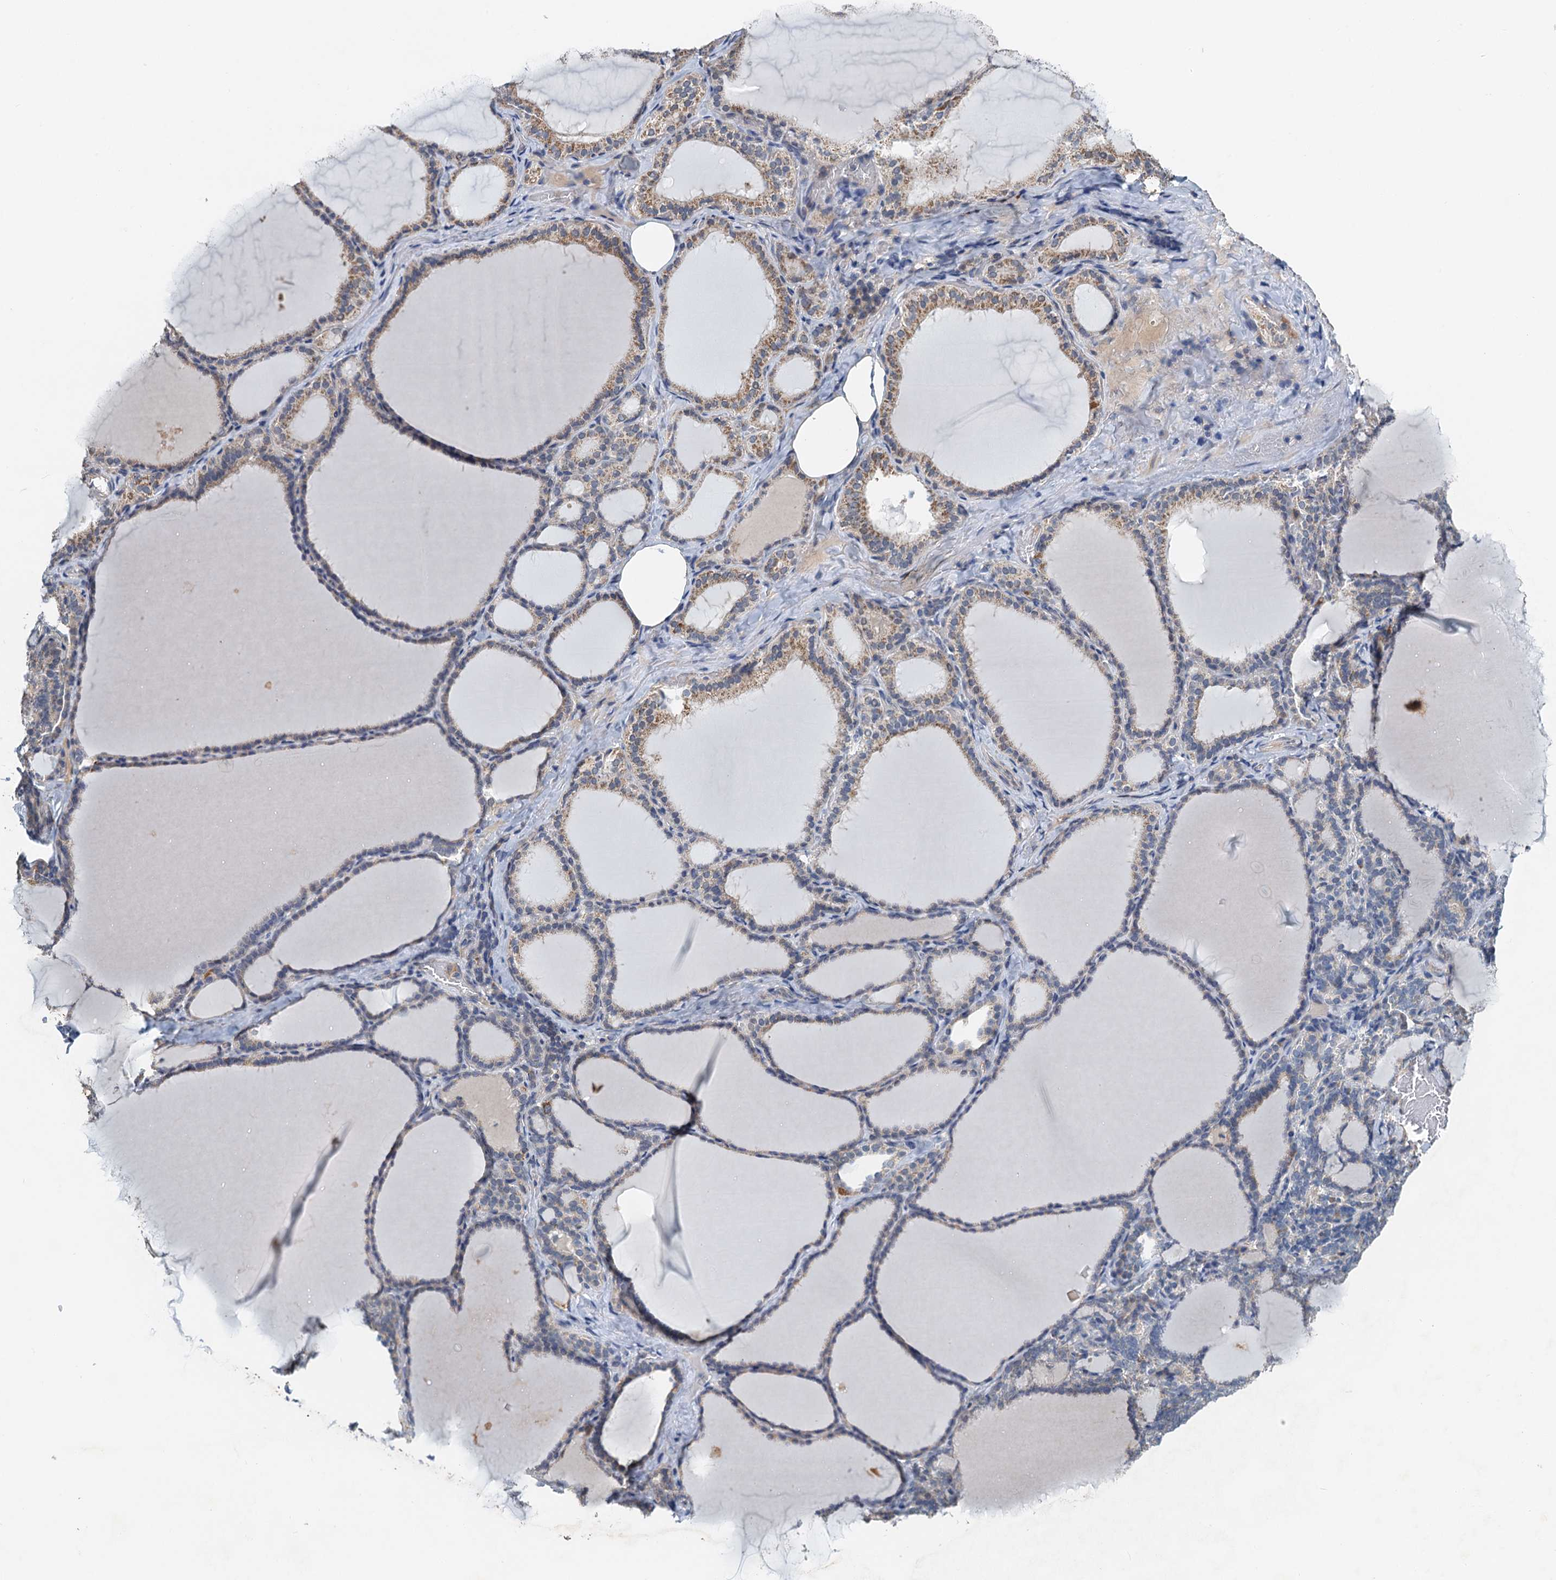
{"staining": {"intensity": "weak", "quantity": "25%-75%", "location": "cytoplasmic/membranous"}, "tissue": "thyroid gland", "cell_type": "Glandular cells", "image_type": "normal", "snomed": [{"axis": "morphology", "description": "Normal tissue, NOS"}, {"axis": "topography", "description": "Thyroid gland"}], "caption": "Immunohistochemical staining of normal thyroid gland shows 25%-75% levels of weak cytoplasmic/membranous protein positivity in about 25%-75% of glandular cells.", "gene": "ZNF606", "patient": {"sex": "female", "age": 39}}